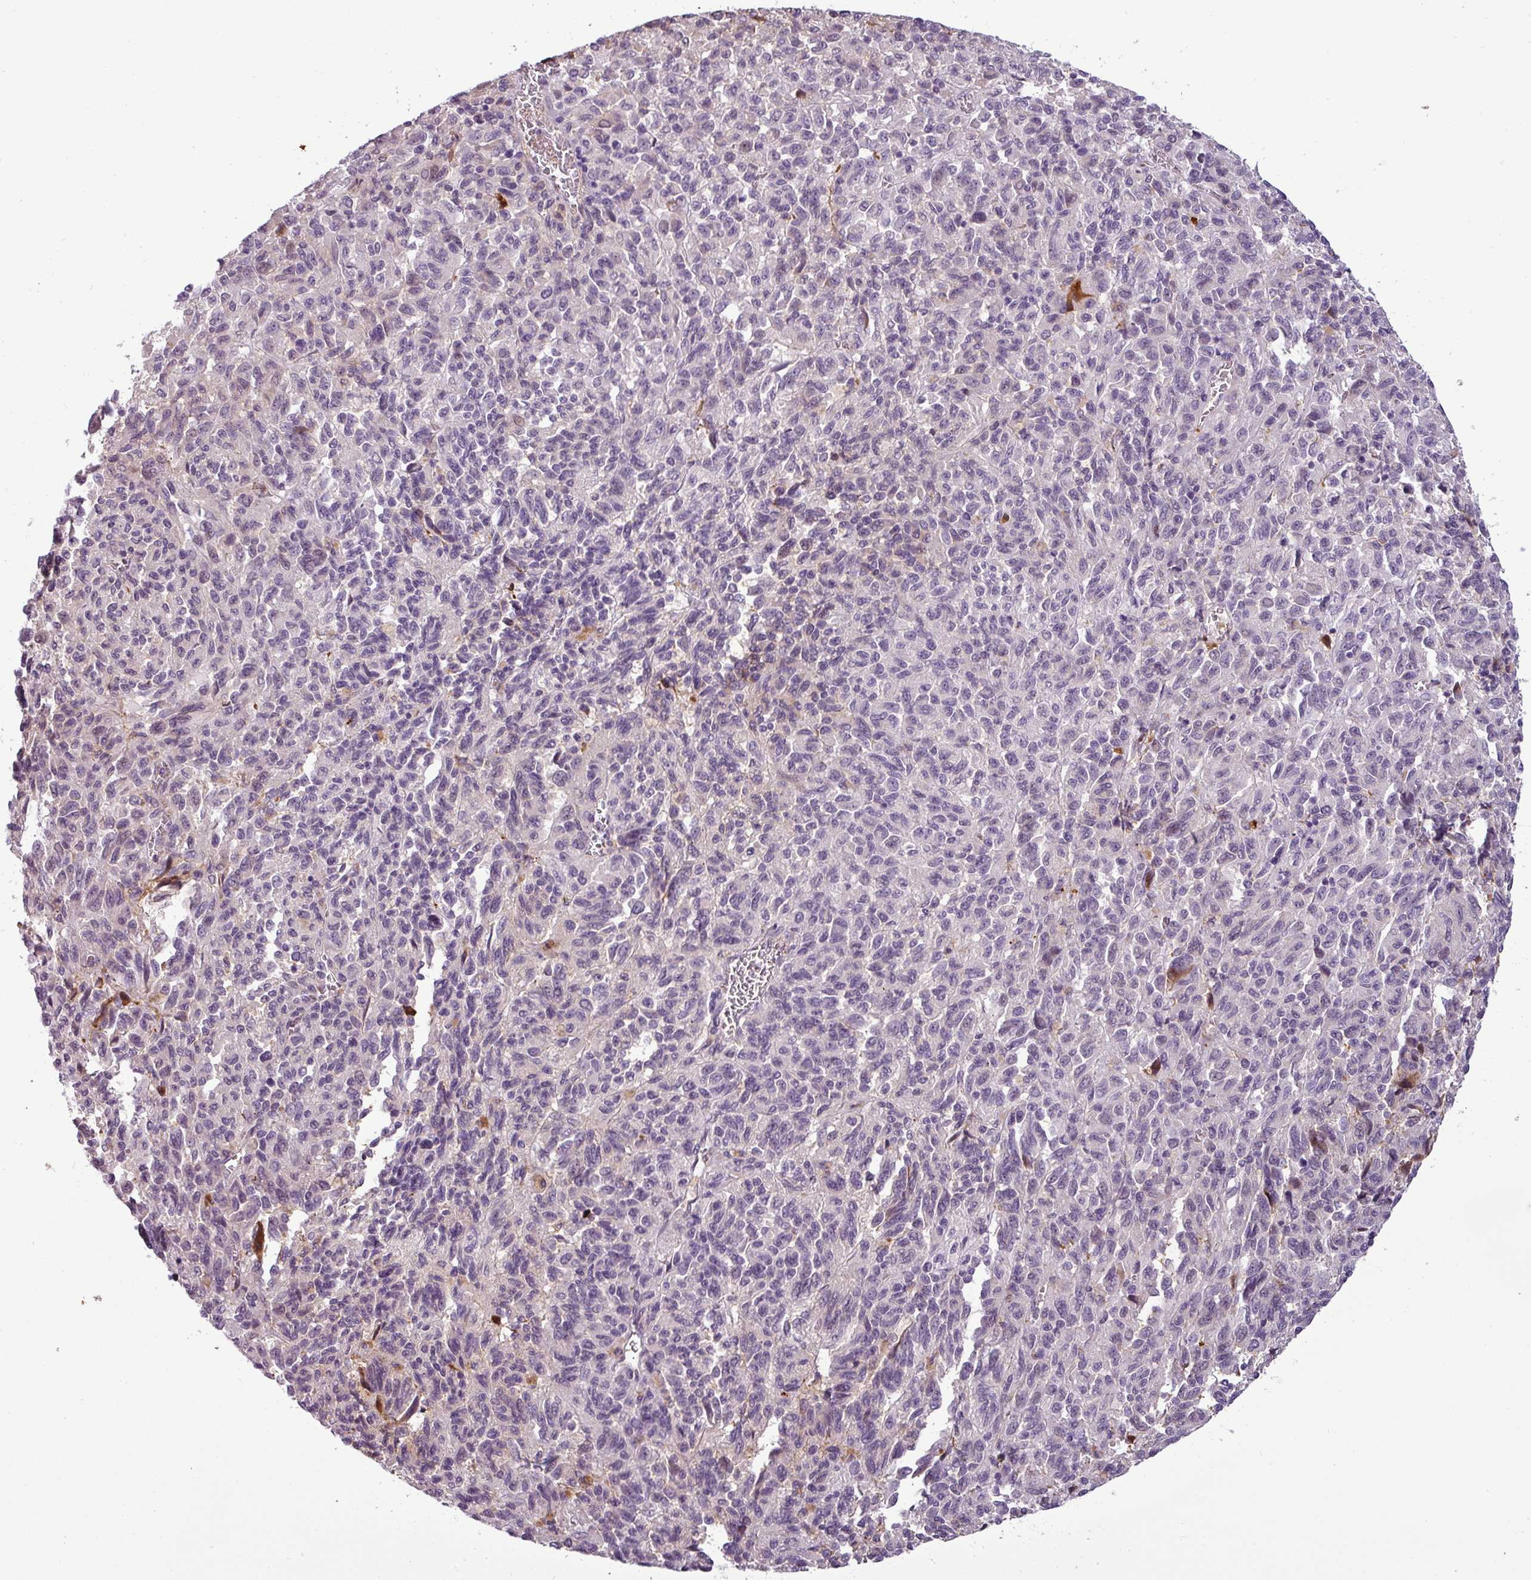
{"staining": {"intensity": "negative", "quantity": "none", "location": "none"}, "tissue": "melanoma", "cell_type": "Tumor cells", "image_type": "cancer", "snomed": [{"axis": "morphology", "description": "Malignant melanoma, Metastatic site"}, {"axis": "topography", "description": "Lung"}], "caption": "A high-resolution micrograph shows IHC staining of malignant melanoma (metastatic site), which demonstrates no significant staining in tumor cells.", "gene": "APOC1", "patient": {"sex": "male", "age": 64}}